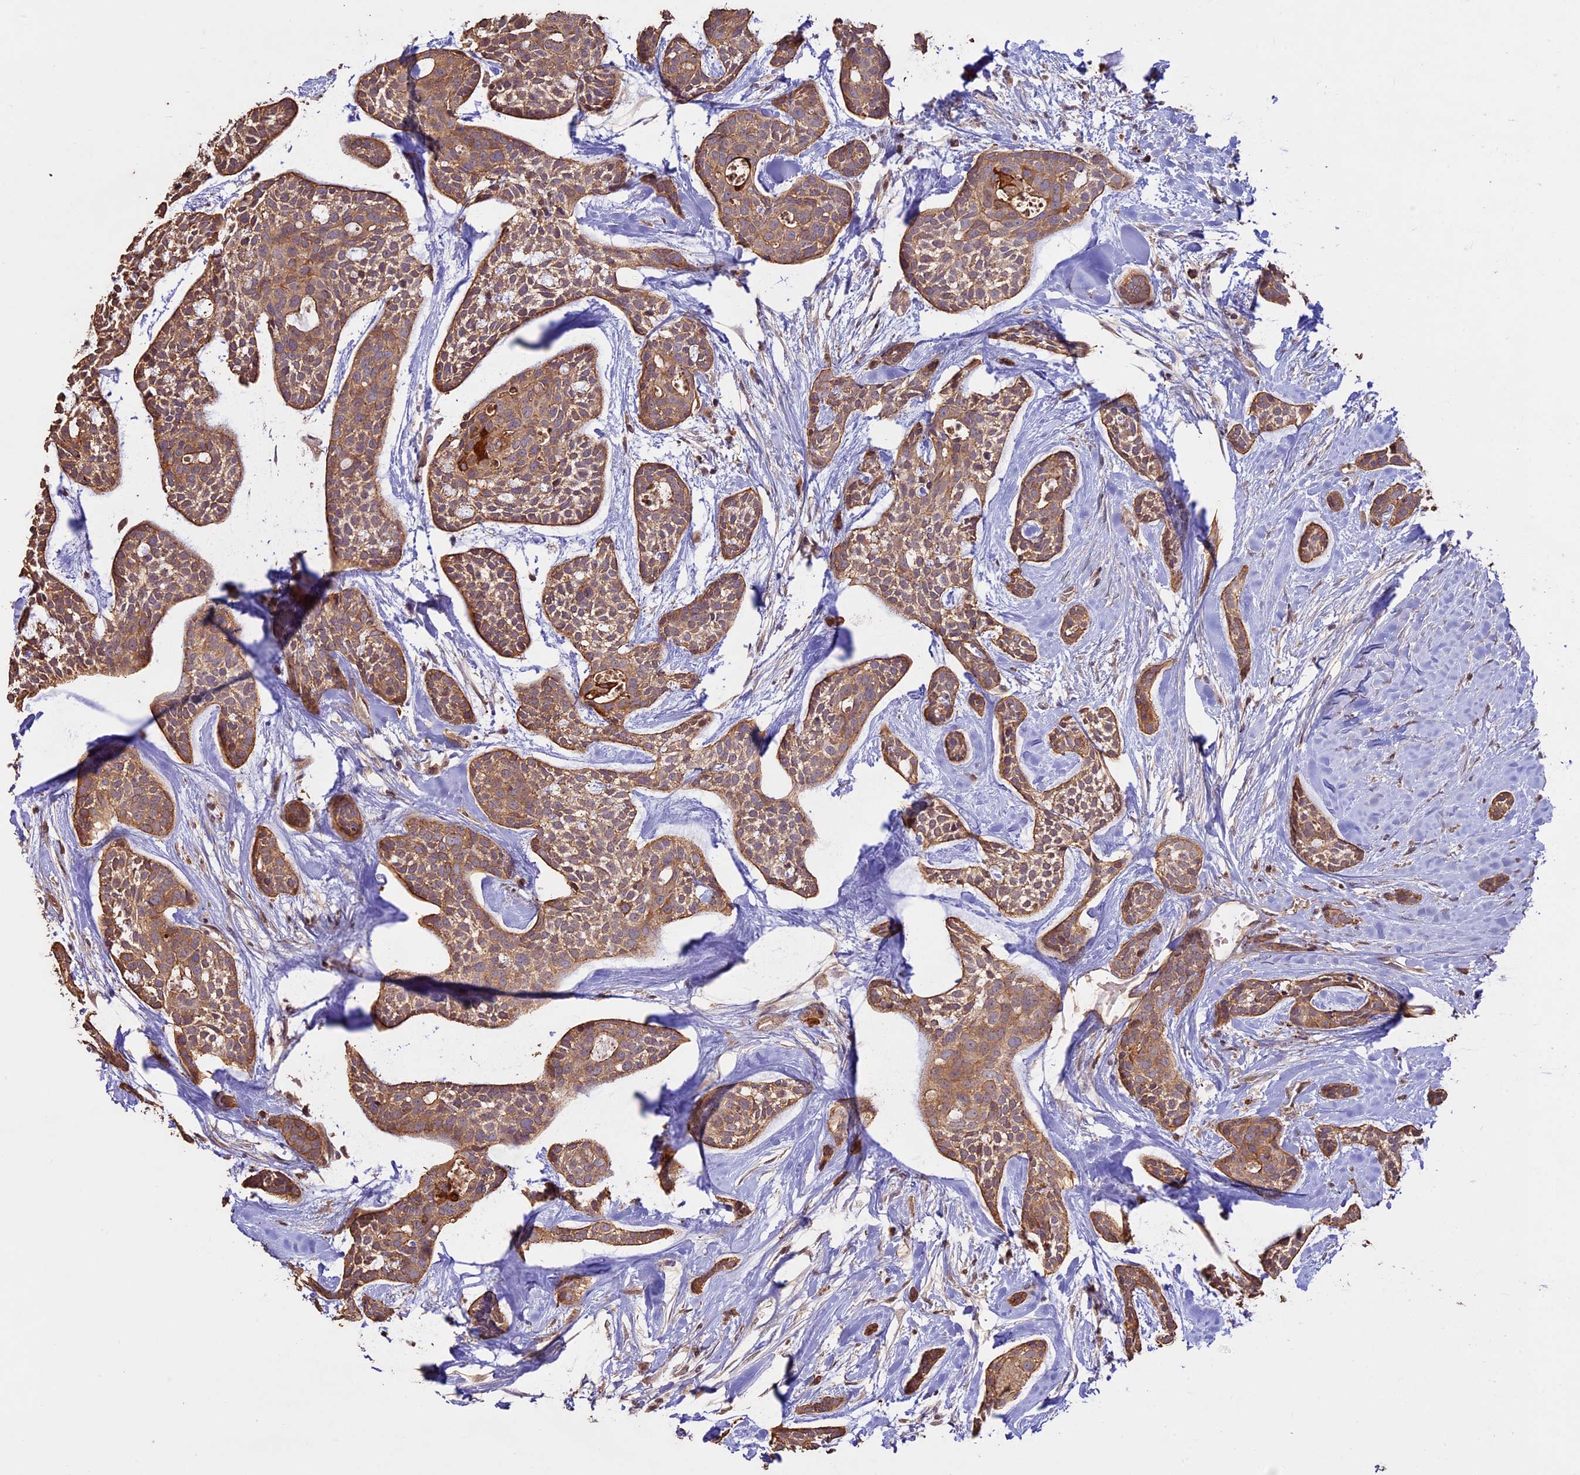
{"staining": {"intensity": "moderate", "quantity": ">75%", "location": "cytoplasmic/membranous"}, "tissue": "head and neck cancer", "cell_type": "Tumor cells", "image_type": "cancer", "snomed": [{"axis": "morphology", "description": "Adenocarcinoma, NOS"}, {"axis": "topography", "description": "Subcutis"}, {"axis": "topography", "description": "Head-Neck"}], "caption": "A medium amount of moderate cytoplasmic/membranous positivity is seen in about >75% of tumor cells in head and neck cancer tissue.", "gene": "BCAS4", "patient": {"sex": "female", "age": 73}}